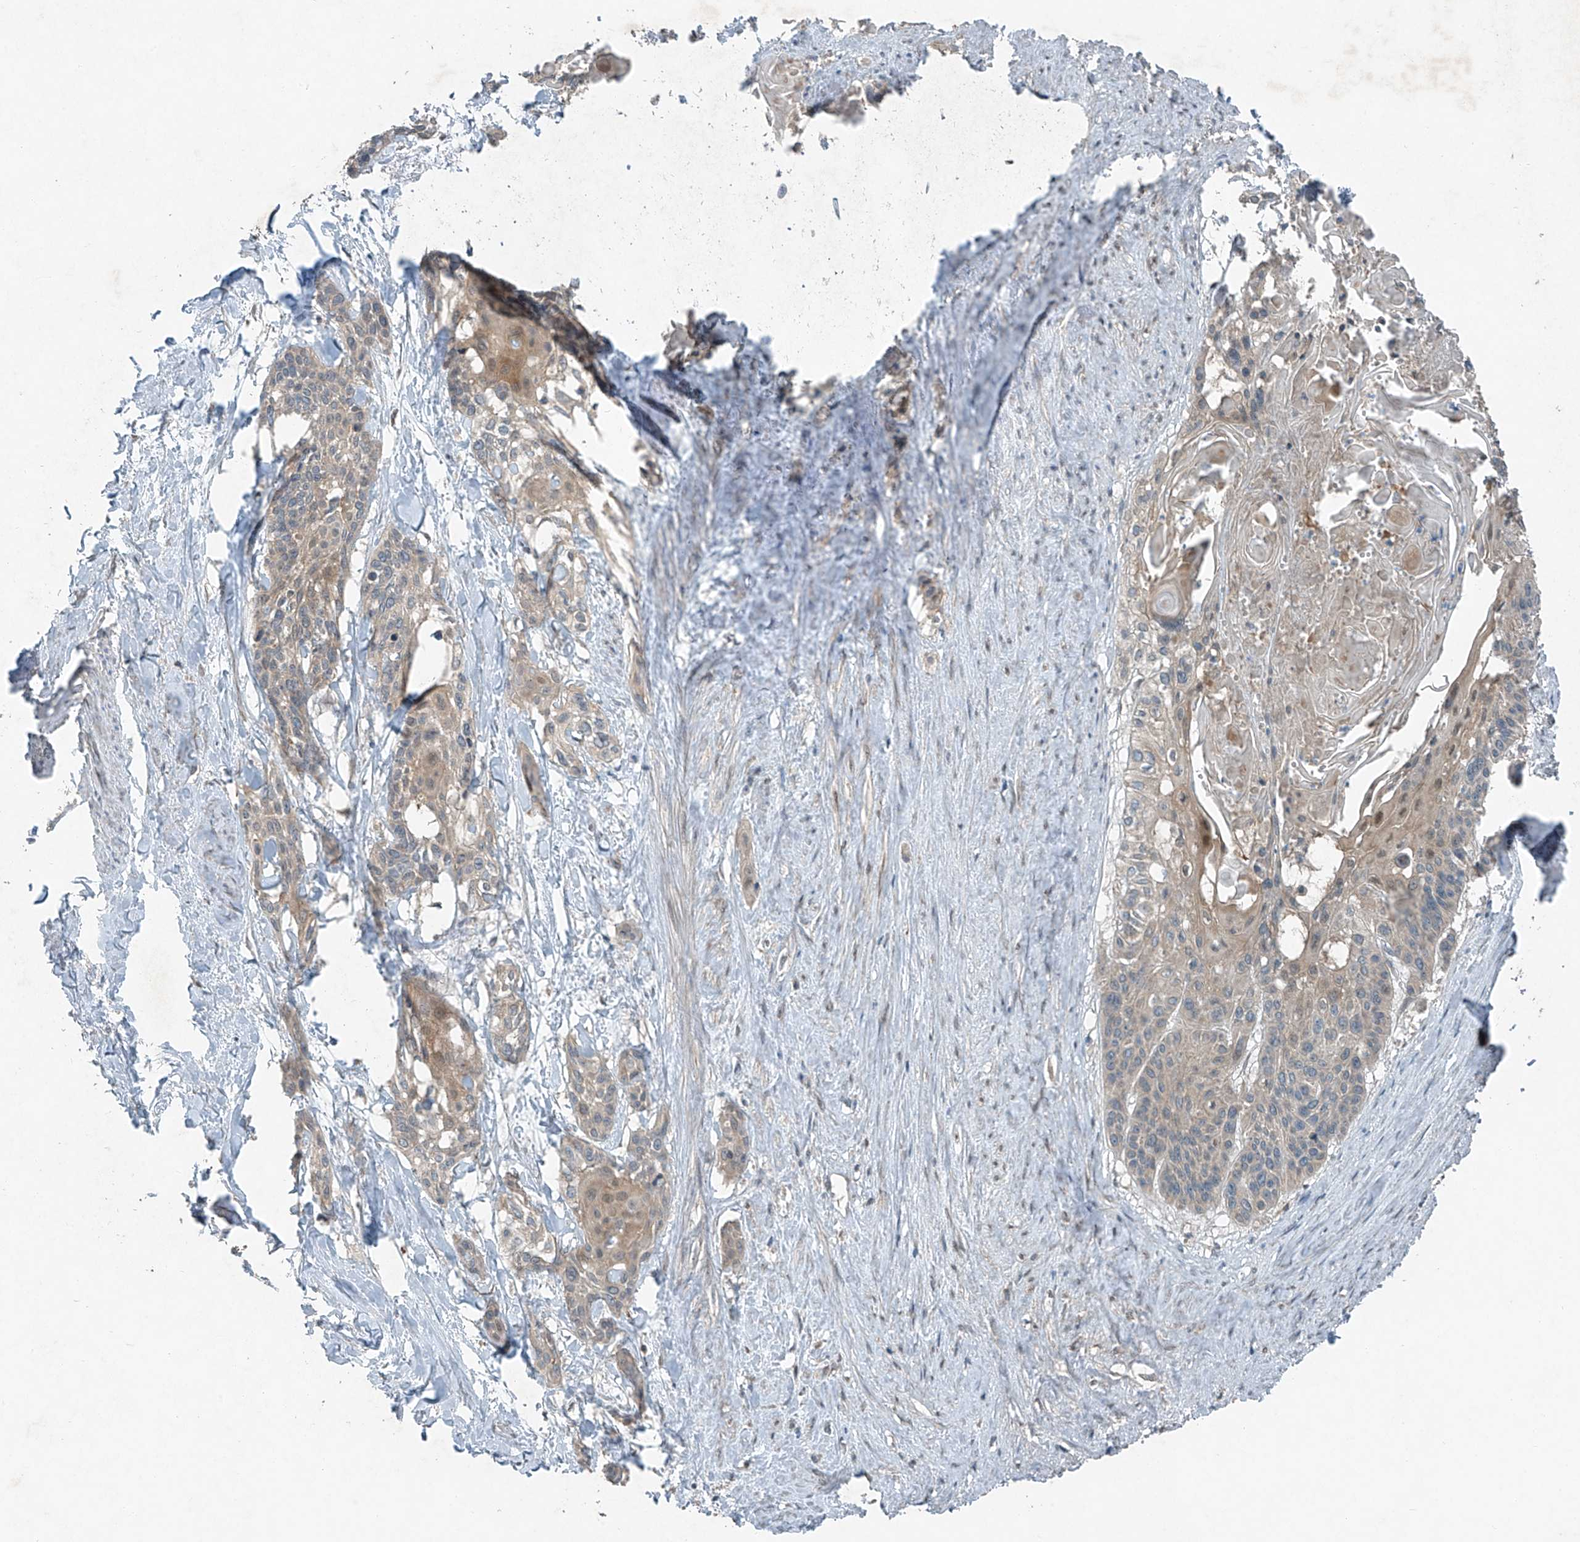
{"staining": {"intensity": "weak", "quantity": ">75%", "location": "cytoplasmic/membranous,nuclear"}, "tissue": "cervical cancer", "cell_type": "Tumor cells", "image_type": "cancer", "snomed": [{"axis": "morphology", "description": "Squamous cell carcinoma, NOS"}, {"axis": "topography", "description": "Cervix"}], "caption": "Immunohistochemistry (IHC) histopathology image of cervical cancer stained for a protein (brown), which displays low levels of weak cytoplasmic/membranous and nuclear expression in about >75% of tumor cells.", "gene": "FOXRED2", "patient": {"sex": "female", "age": 57}}